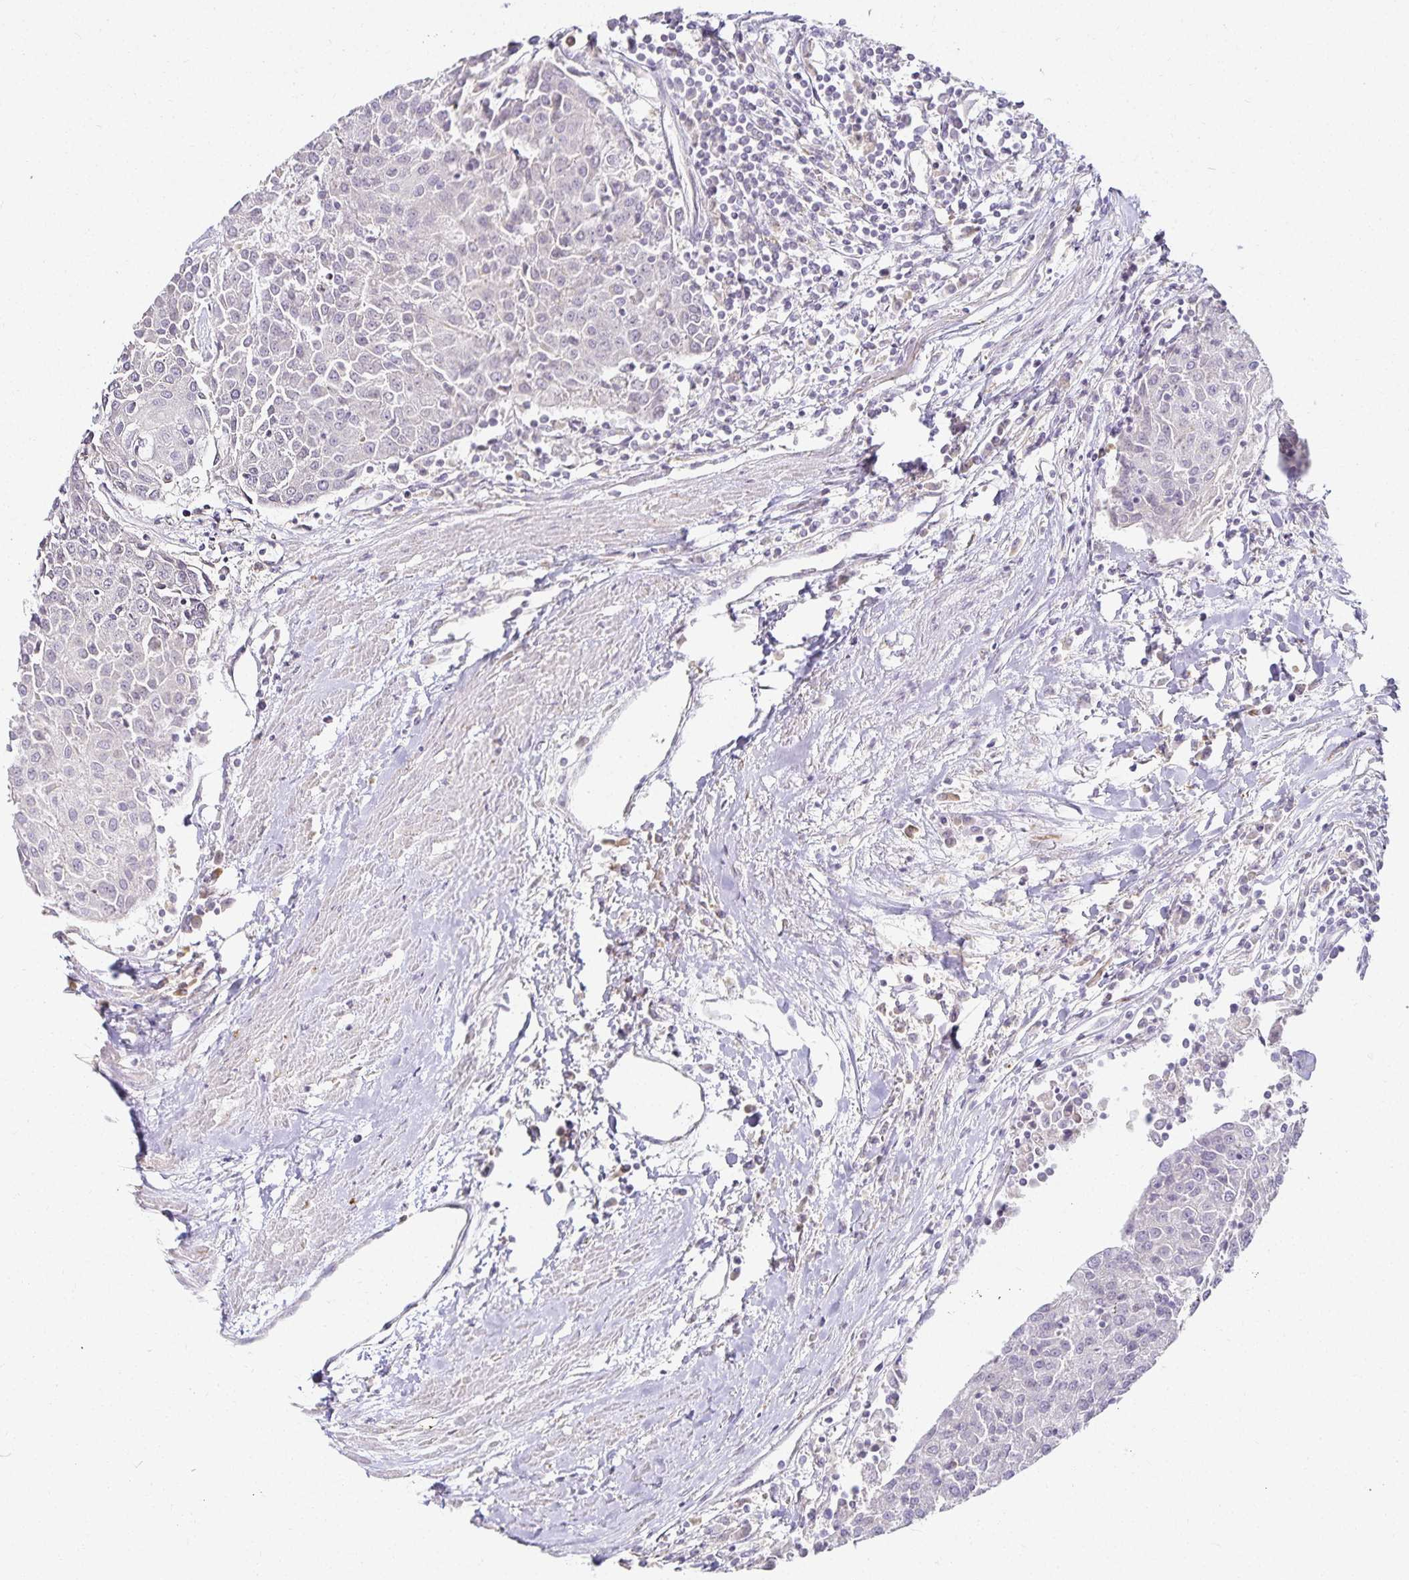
{"staining": {"intensity": "negative", "quantity": "none", "location": "none"}, "tissue": "urothelial cancer", "cell_type": "Tumor cells", "image_type": "cancer", "snomed": [{"axis": "morphology", "description": "Urothelial carcinoma, High grade"}, {"axis": "topography", "description": "Urinary bladder"}], "caption": "DAB (3,3'-diaminobenzidine) immunohistochemical staining of human urothelial cancer displays no significant staining in tumor cells. Nuclei are stained in blue.", "gene": "GP2", "patient": {"sex": "female", "age": 85}}